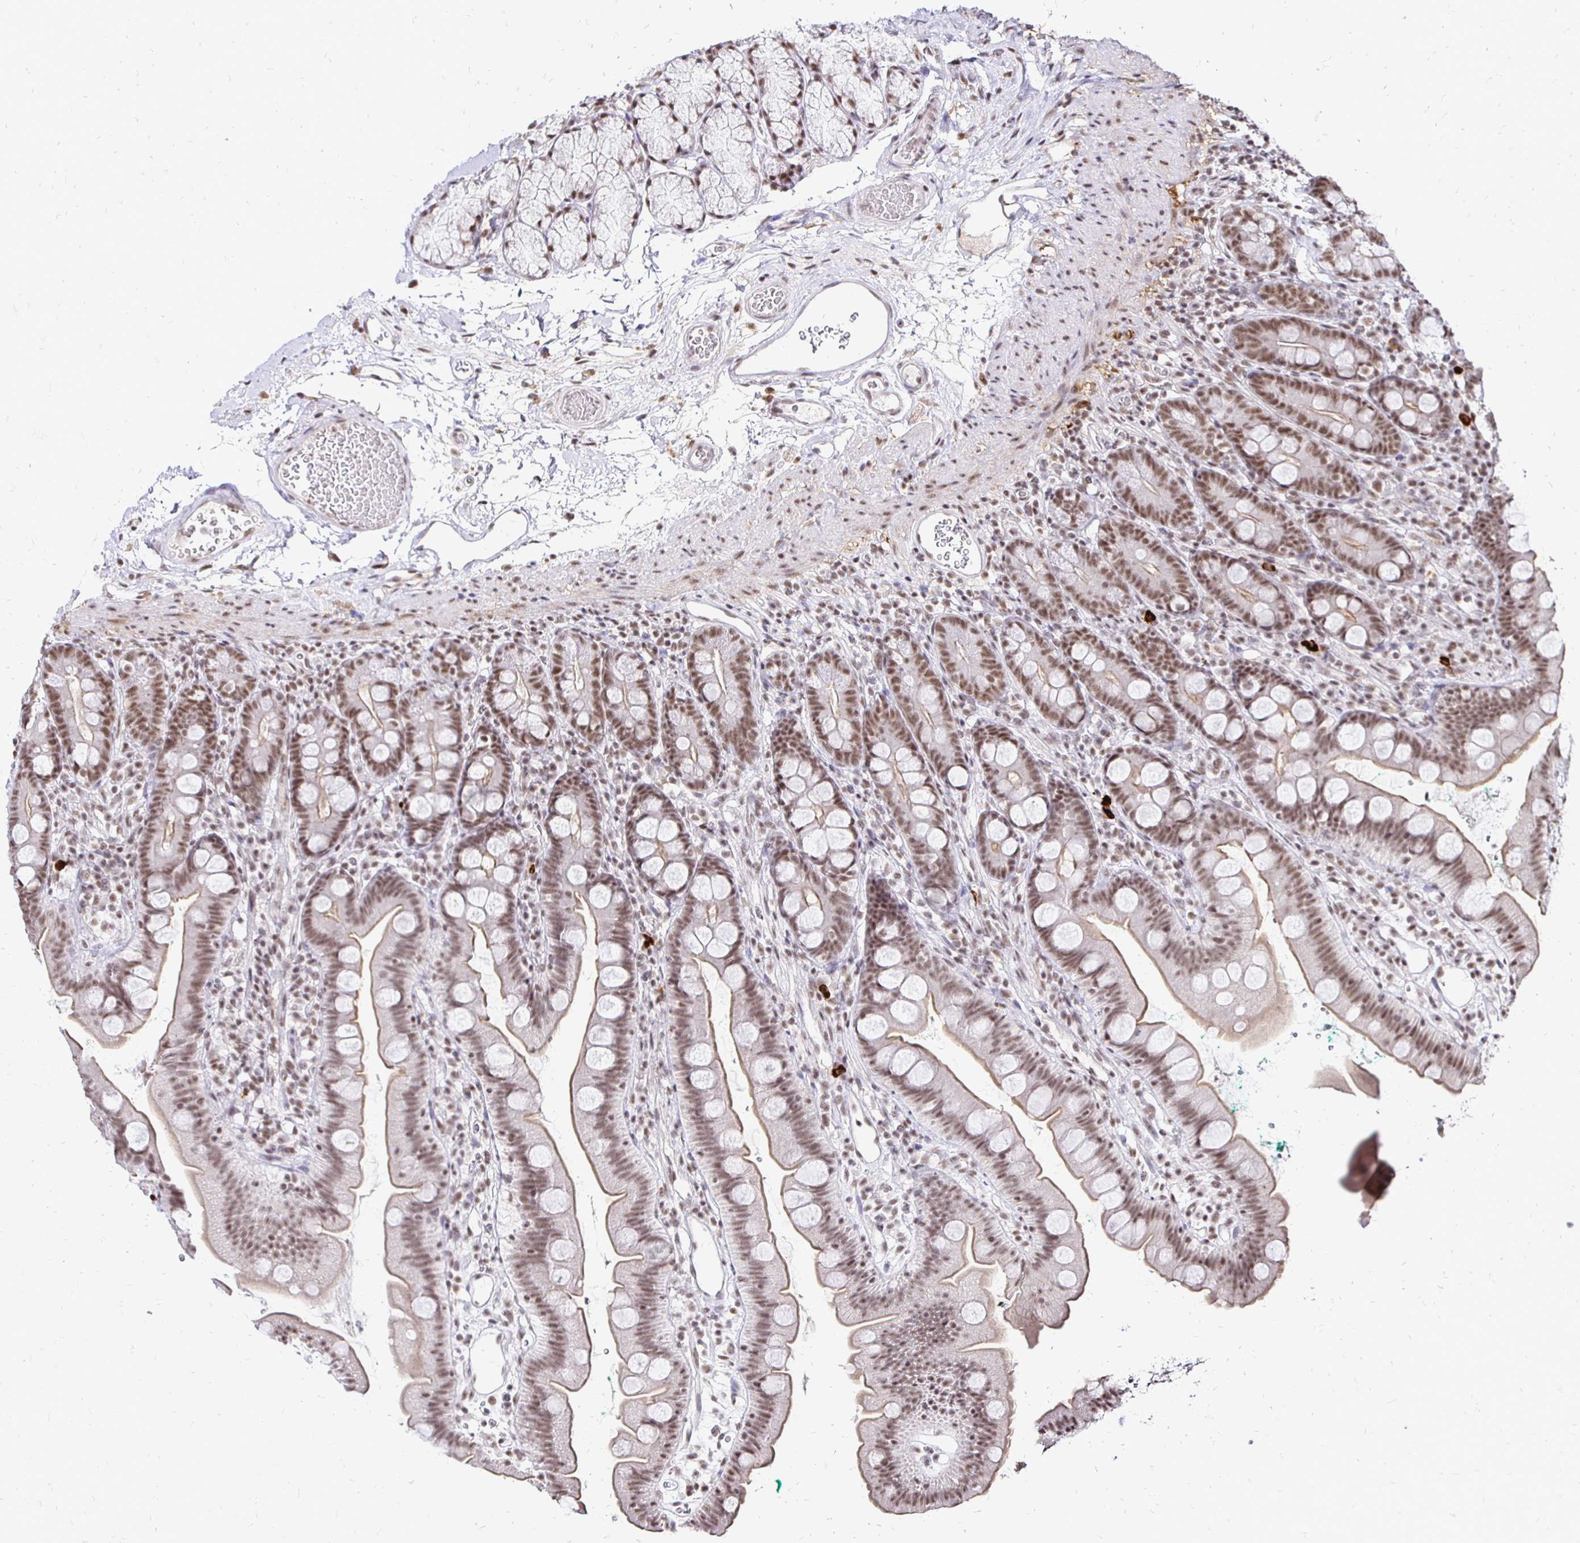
{"staining": {"intensity": "moderate", "quantity": ">75%", "location": "cytoplasmic/membranous,nuclear"}, "tissue": "duodenum", "cell_type": "Glandular cells", "image_type": "normal", "snomed": [{"axis": "morphology", "description": "Normal tissue, NOS"}, {"axis": "topography", "description": "Duodenum"}], "caption": "Immunohistochemical staining of unremarkable human duodenum reveals medium levels of moderate cytoplasmic/membranous,nuclear staining in approximately >75% of glandular cells. Nuclei are stained in blue.", "gene": "SIN3A", "patient": {"sex": "female", "age": 67}}